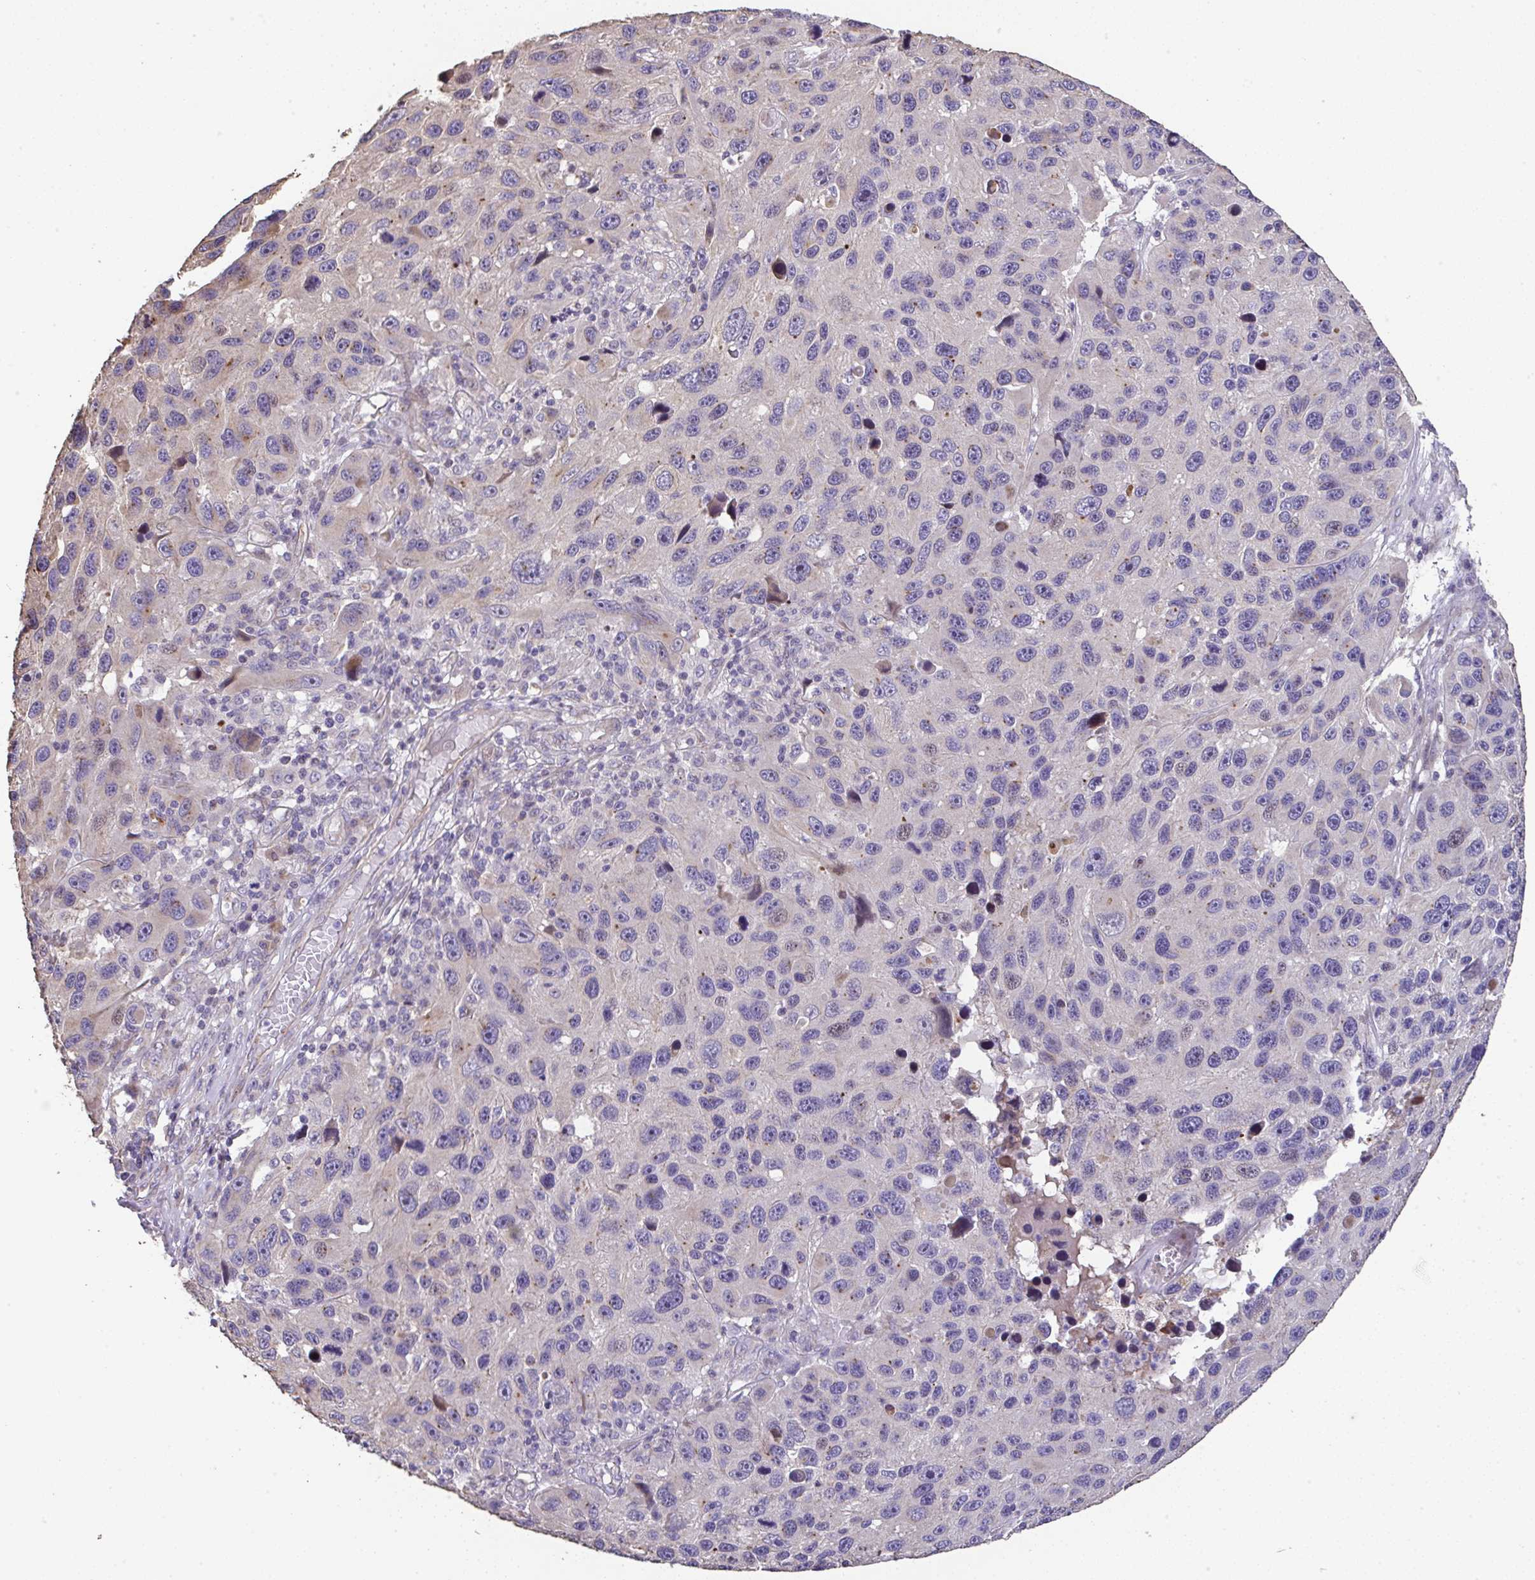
{"staining": {"intensity": "negative", "quantity": "none", "location": "none"}, "tissue": "melanoma", "cell_type": "Tumor cells", "image_type": "cancer", "snomed": [{"axis": "morphology", "description": "Malignant melanoma, NOS"}, {"axis": "topography", "description": "Skin"}], "caption": "The immunohistochemistry (IHC) photomicrograph has no significant staining in tumor cells of melanoma tissue. The staining is performed using DAB (3,3'-diaminobenzidine) brown chromogen with nuclei counter-stained in using hematoxylin.", "gene": "RUNDC3B", "patient": {"sex": "male", "age": 53}}